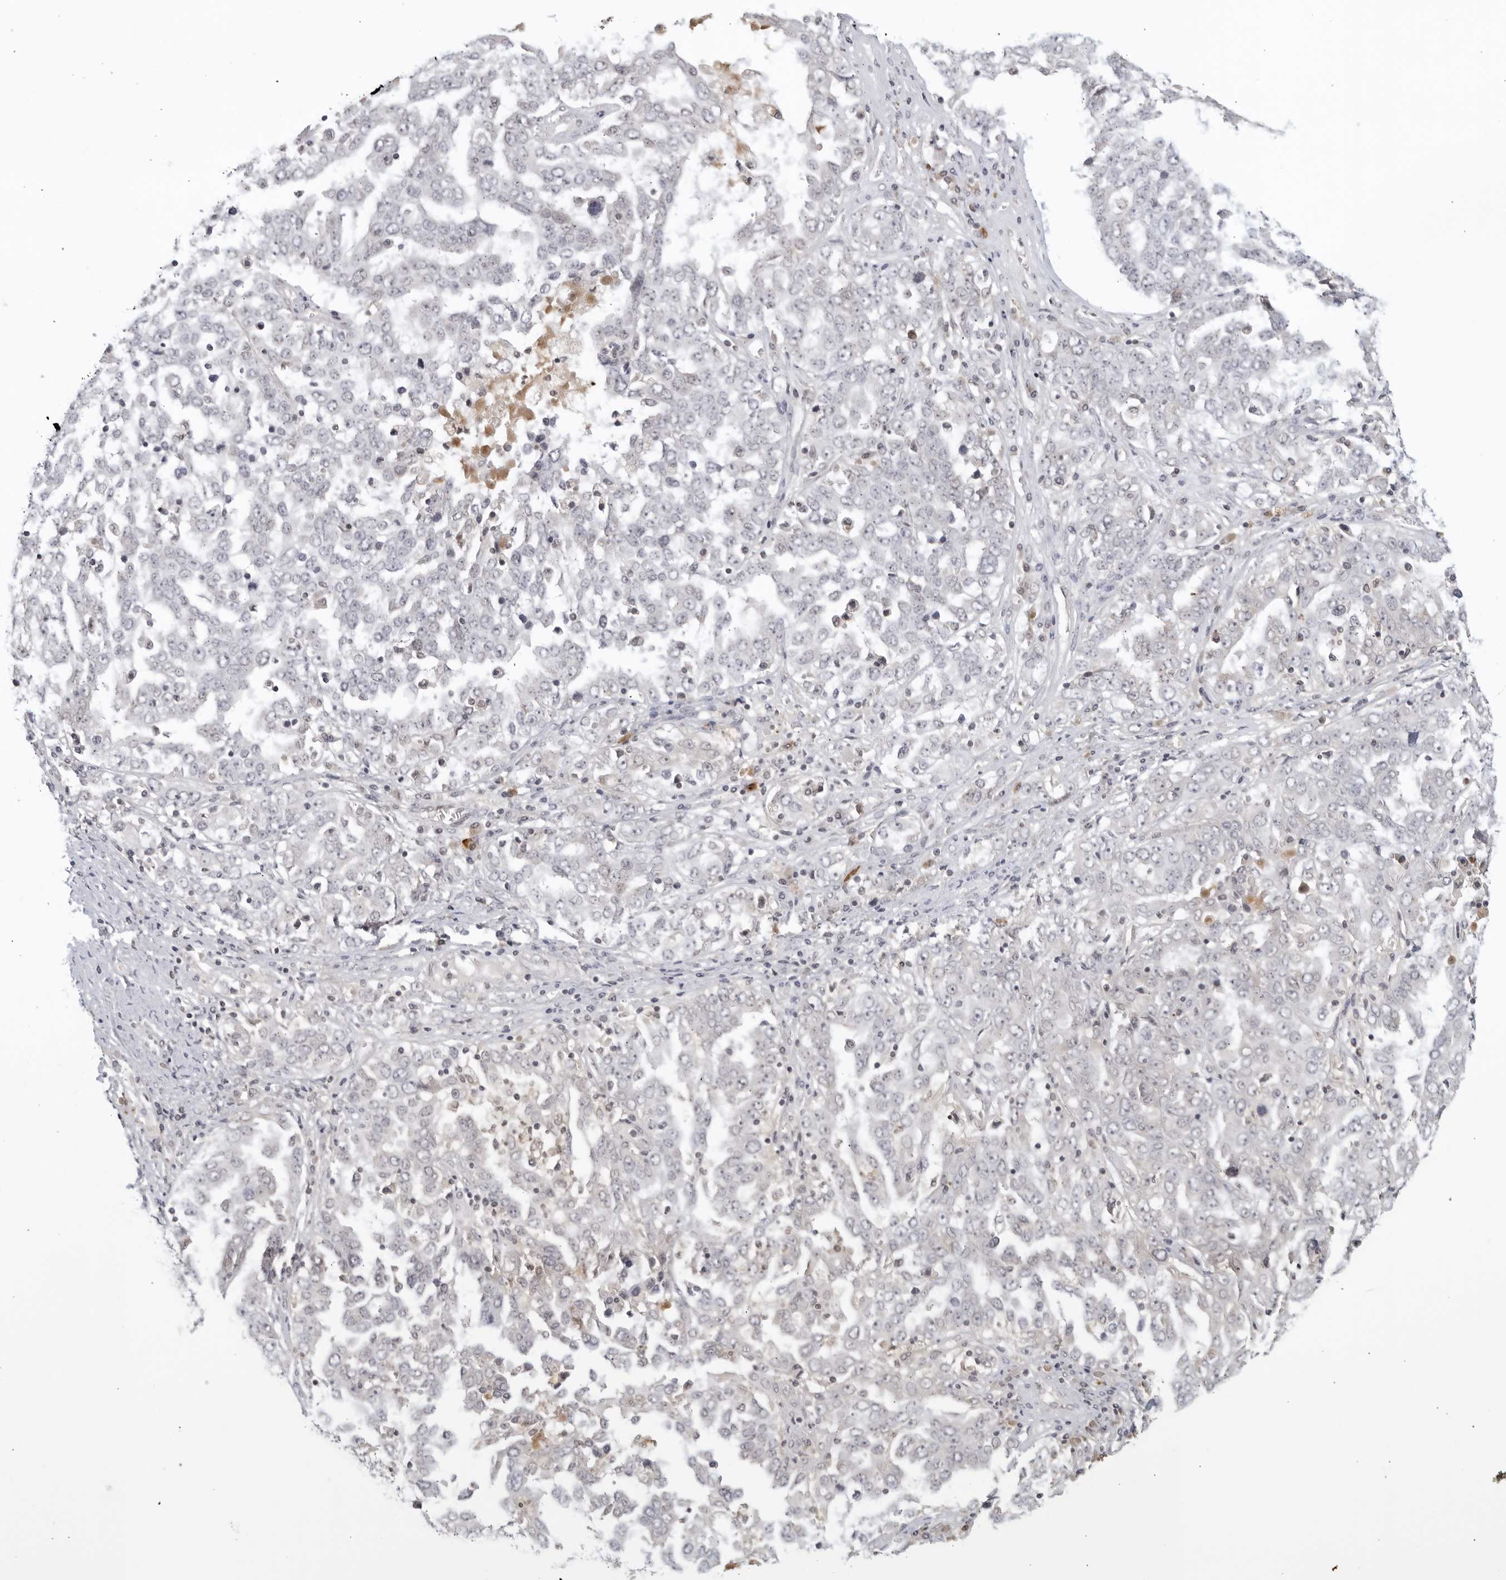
{"staining": {"intensity": "negative", "quantity": "none", "location": "none"}, "tissue": "ovarian cancer", "cell_type": "Tumor cells", "image_type": "cancer", "snomed": [{"axis": "morphology", "description": "Carcinoma, endometroid"}, {"axis": "topography", "description": "Ovary"}], "caption": "A histopathology image of human ovarian endometroid carcinoma is negative for staining in tumor cells.", "gene": "RAB11FIP3", "patient": {"sex": "female", "age": 62}}